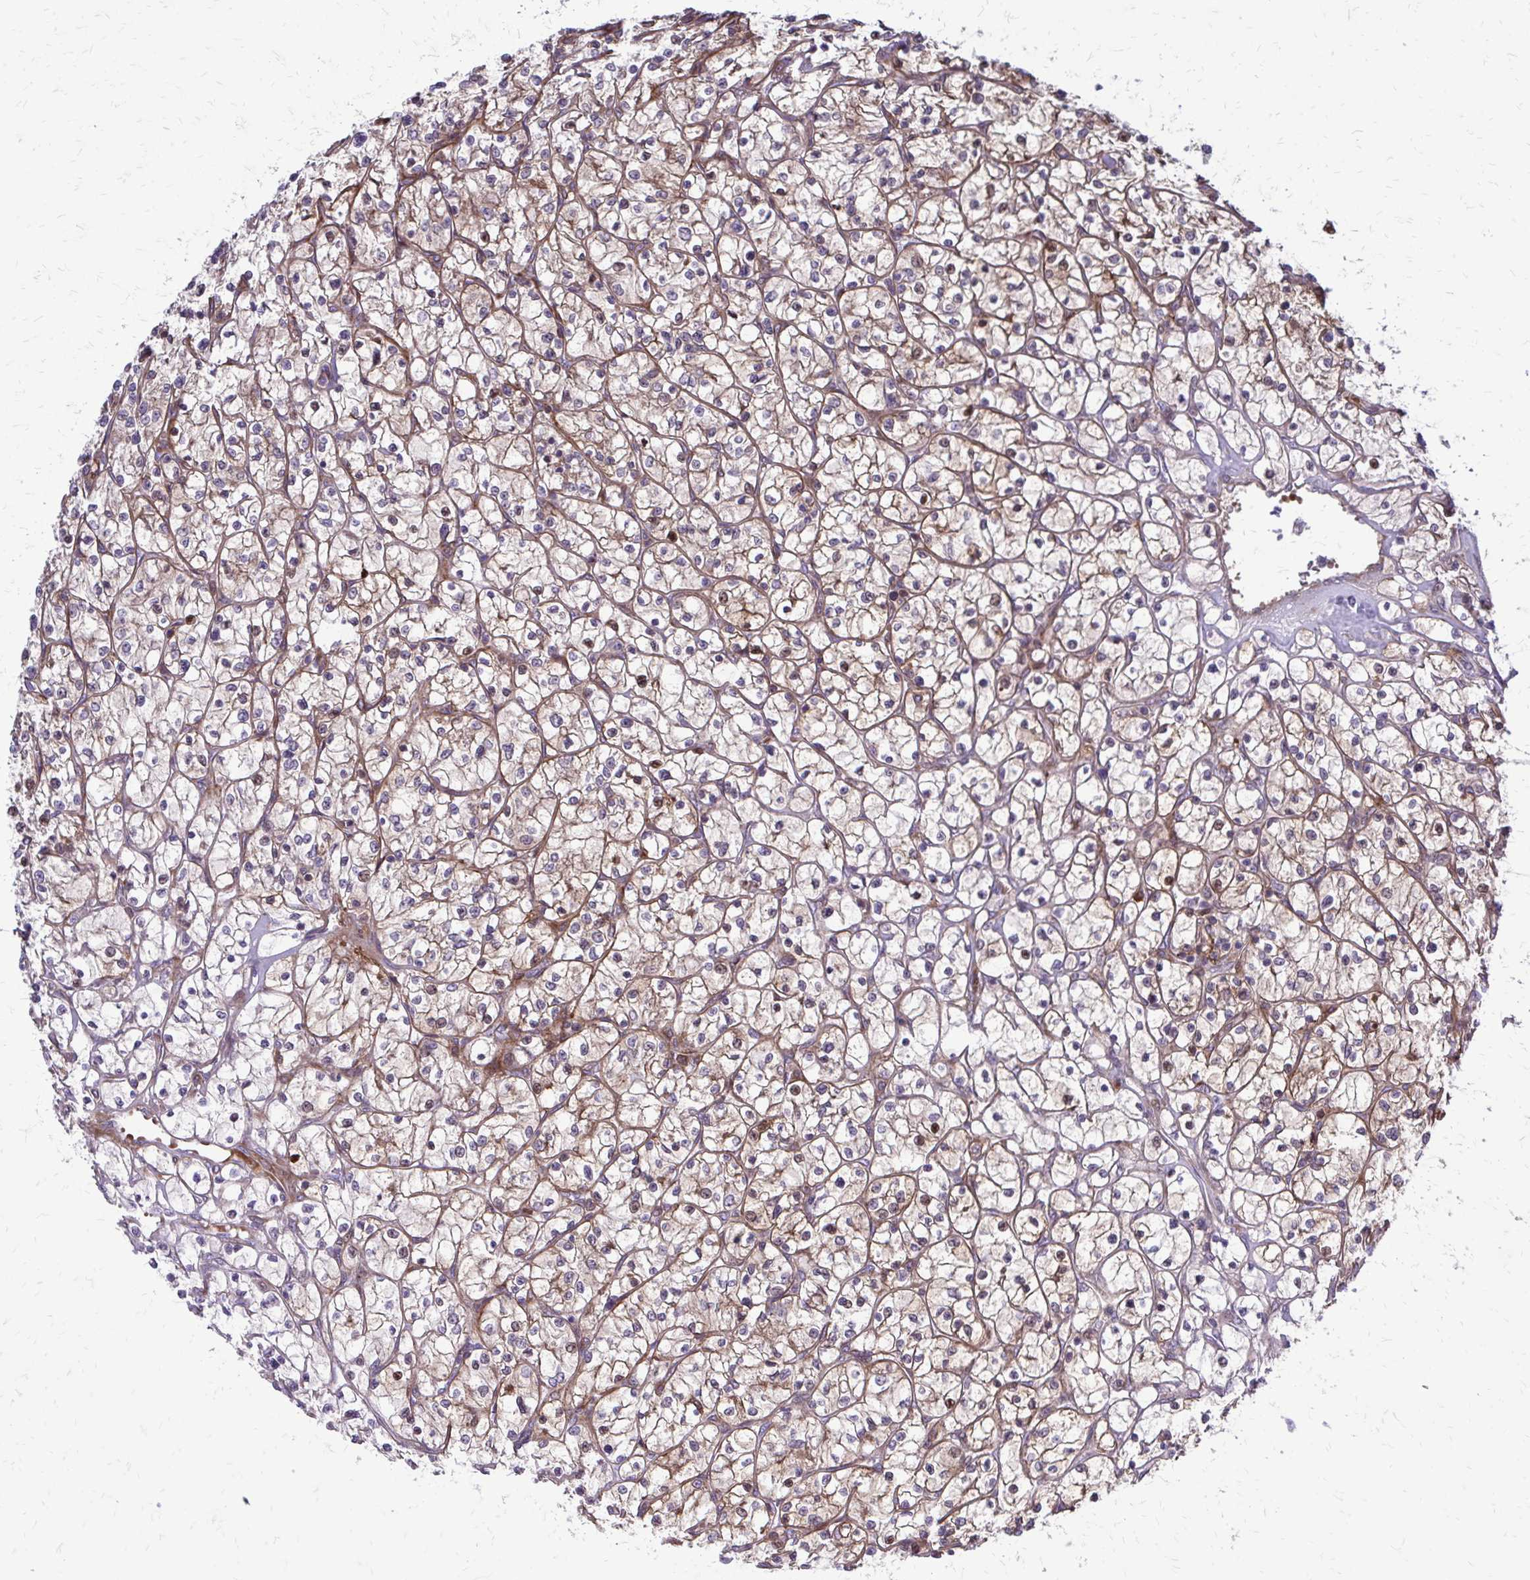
{"staining": {"intensity": "moderate", "quantity": ">75%", "location": "cytoplasmic/membranous"}, "tissue": "renal cancer", "cell_type": "Tumor cells", "image_type": "cancer", "snomed": [{"axis": "morphology", "description": "Adenocarcinoma, NOS"}, {"axis": "topography", "description": "Kidney"}], "caption": "Immunohistochemistry image of renal cancer stained for a protein (brown), which exhibits medium levels of moderate cytoplasmic/membranous staining in approximately >75% of tumor cells.", "gene": "PPDPFL", "patient": {"sex": "female", "age": 64}}